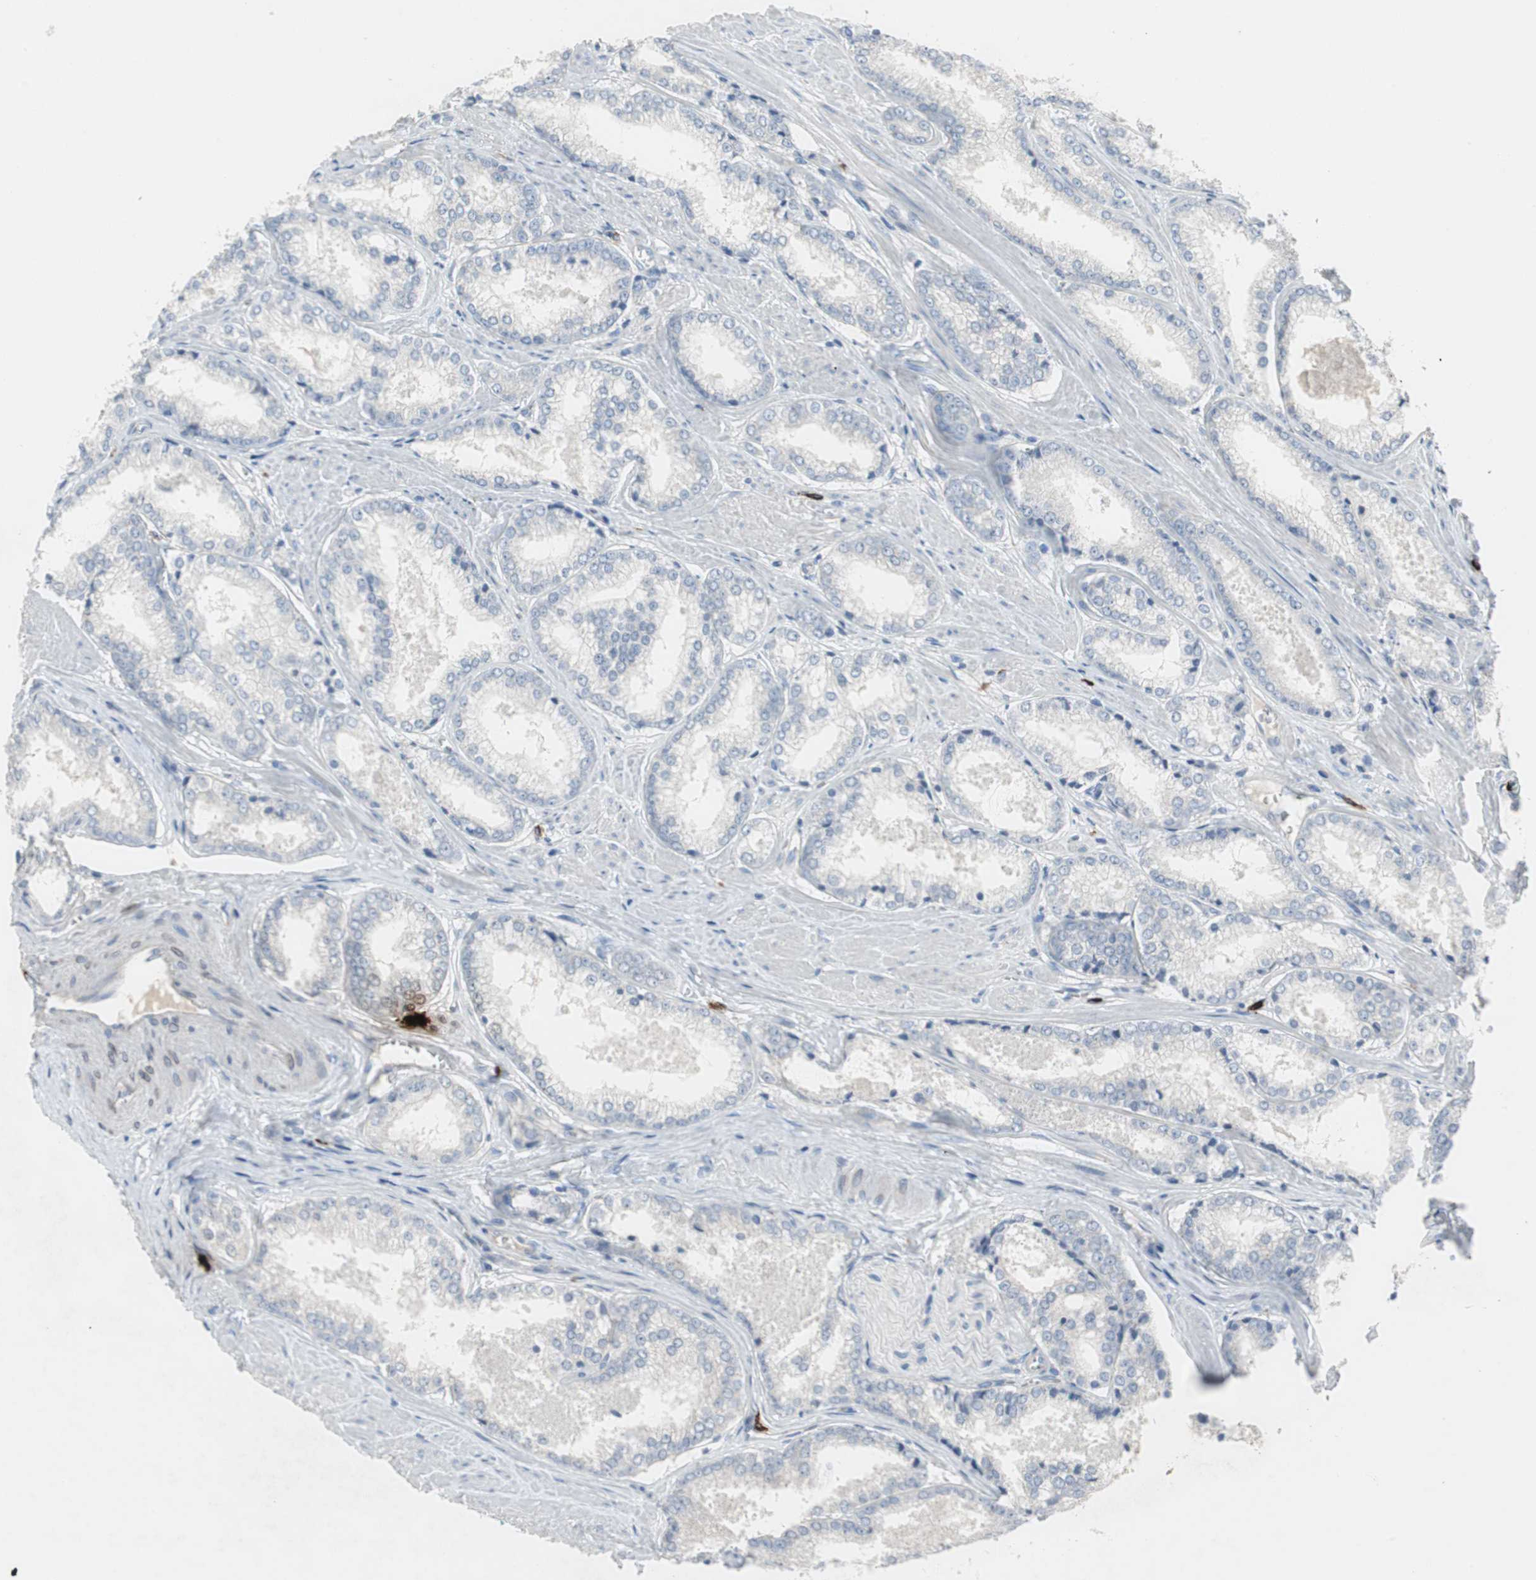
{"staining": {"intensity": "negative", "quantity": "none", "location": "none"}, "tissue": "prostate cancer", "cell_type": "Tumor cells", "image_type": "cancer", "snomed": [{"axis": "morphology", "description": "Adenocarcinoma, Low grade"}, {"axis": "topography", "description": "Prostate"}], "caption": "Tumor cells show no significant staining in prostate cancer (low-grade adenocarcinoma).", "gene": "CPA3", "patient": {"sex": "male", "age": 64}}